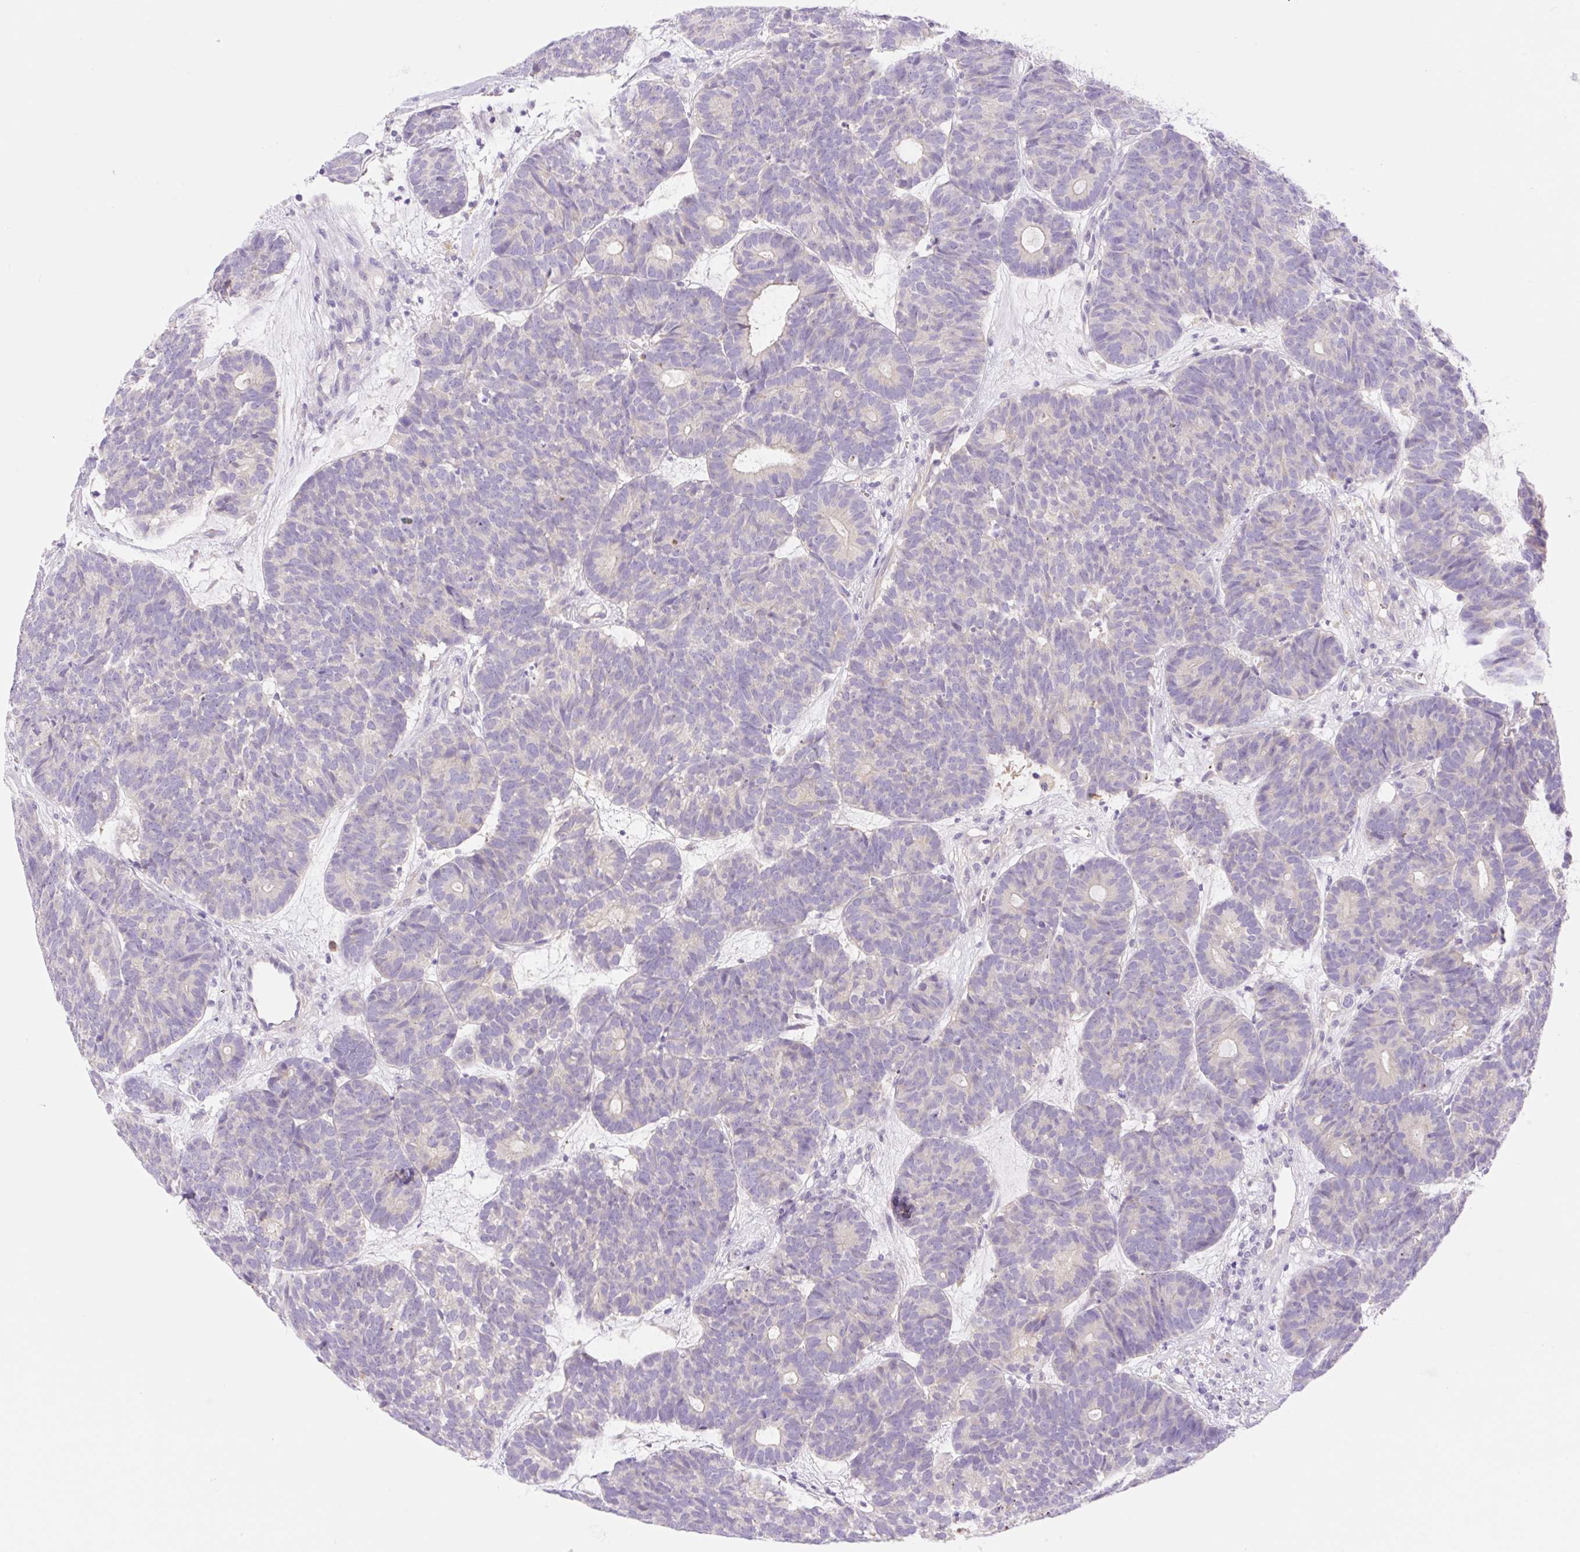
{"staining": {"intensity": "negative", "quantity": "none", "location": "none"}, "tissue": "head and neck cancer", "cell_type": "Tumor cells", "image_type": "cancer", "snomed": [{"axis": "morphology", "description": "Adenocarcinoma, NOS"}, {"axis": "topography", "description": "Head-Neck"}], "caption": "Tumor cells show no significant staining in adenocarcinoma (head and neck).", "gene": "DENND5A", "patient": {"sex": "female", "age": 81}}